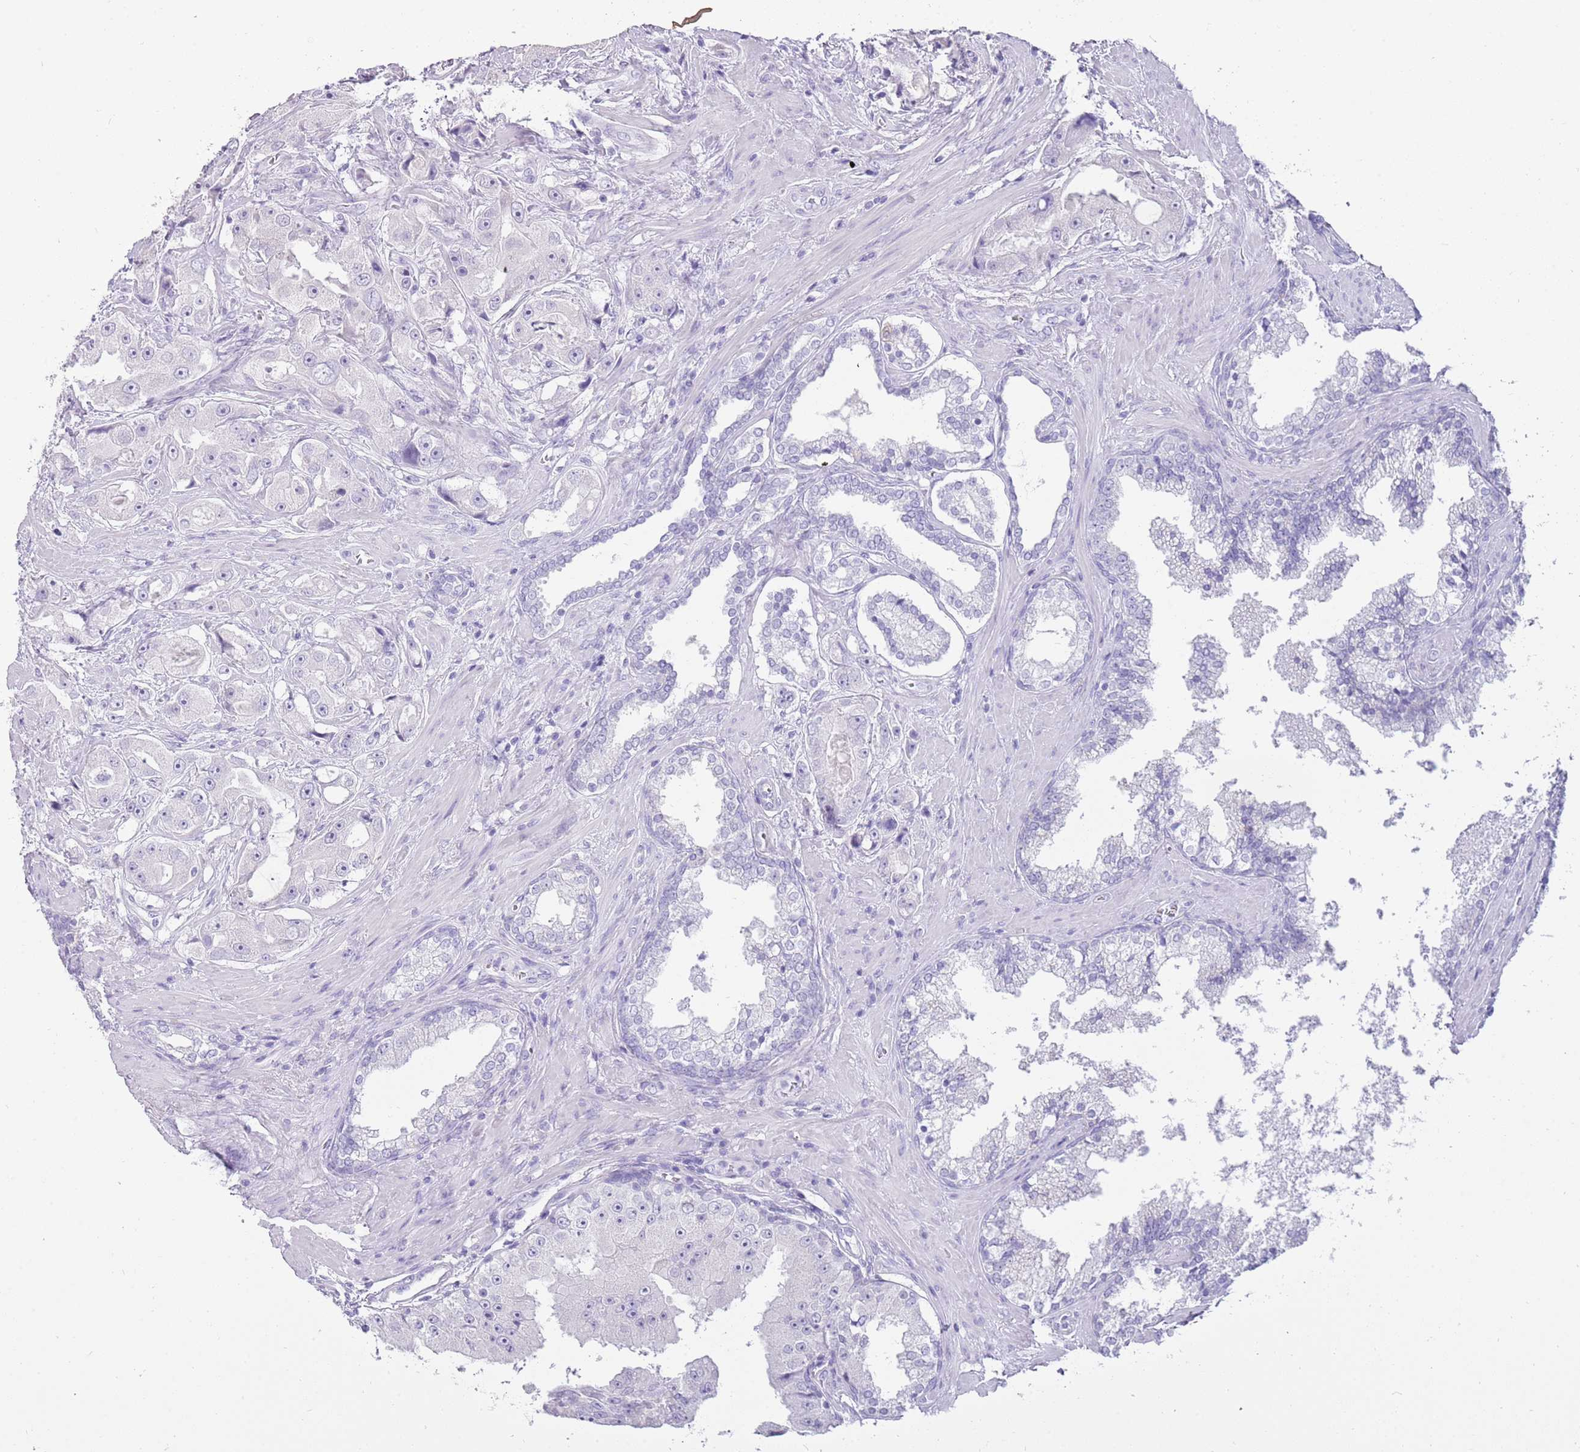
{"staining": {"intensity": "negative", "quantity": "none", "location": "none"}, "tissue": "prostate cancer", "cell_type": "Tumor cells", "image_type": "cancer", "snomed": [{"axis": "morphology", "description": "Adenocarcinoma, High grade"}, {"axis": "topography", "description": "Prostate"}], "caption": "Prostate cancer stained for a protein using immunohistochemistry (IHC) demonstrates no staining tumor cells.", "gene": "NBPF3", "patient": {"sex": "male", "age": 73}}